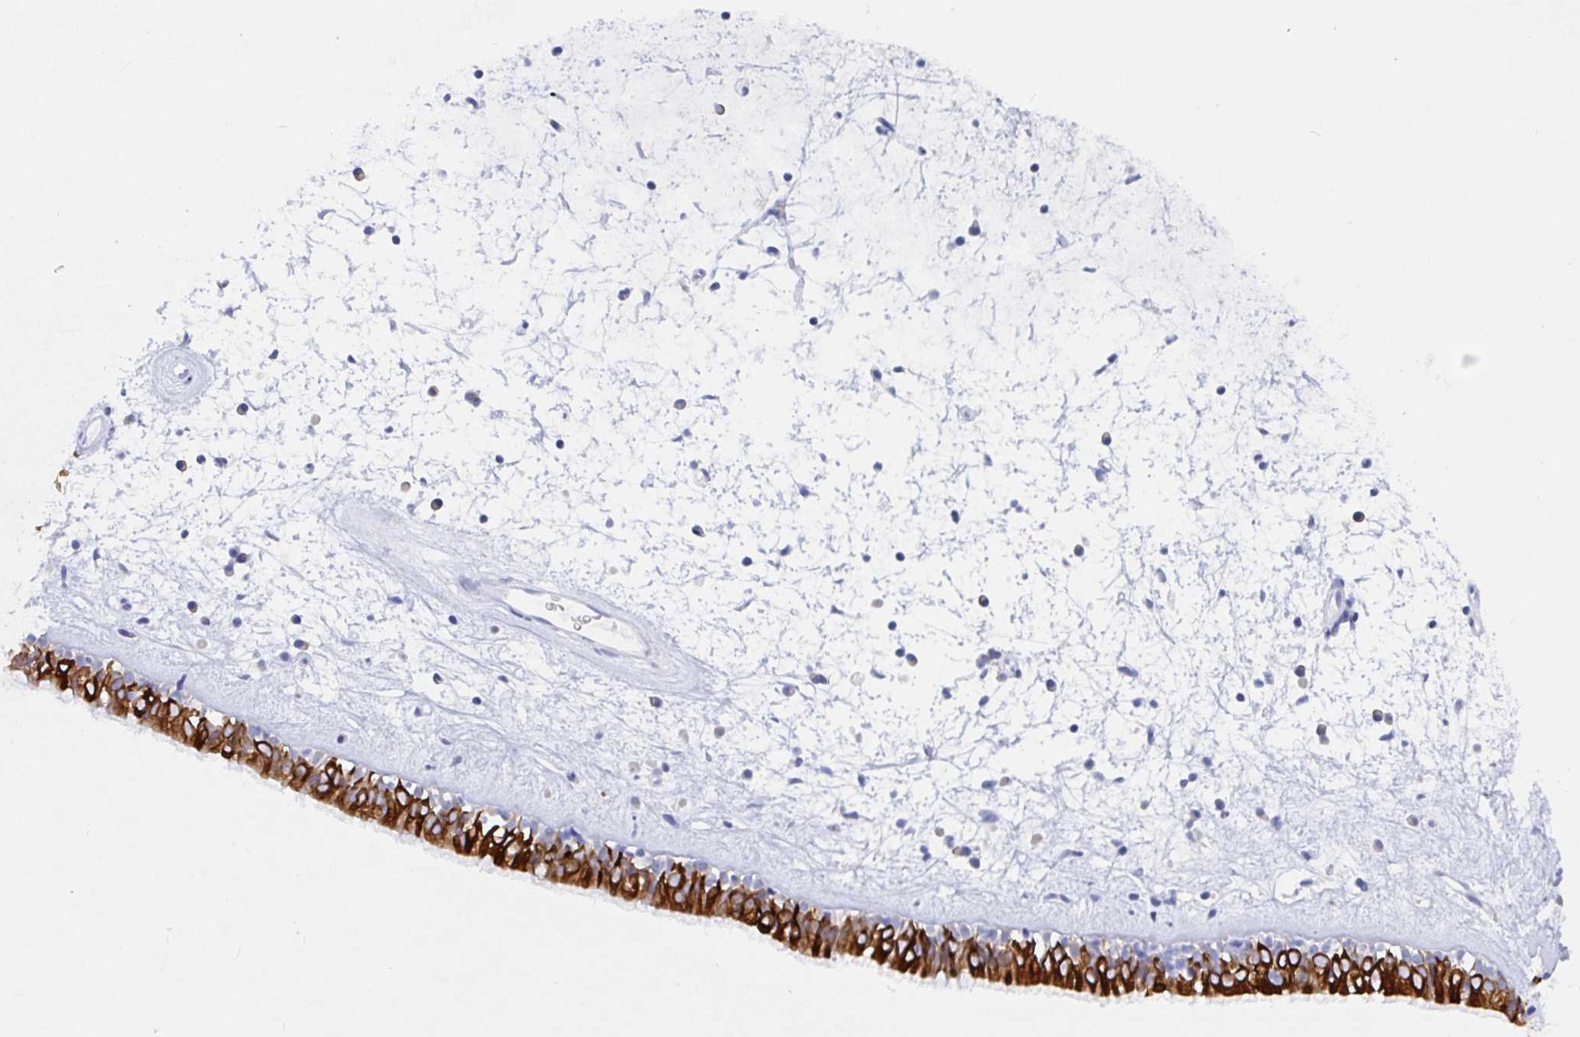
{"staining": {"intensity": "strong", "quantity": ">75%", "location": "cytoplasmic/membranous"}, "tissue": "nasopharynx", "cell_type": "Respiratory epithelial cells", "image_type": "normal", "snomed": [{"axis": "morphology", "description": "Normal tissue, NOS"}, {"axis": "topography", "description": "Nasopharynx"}], "caption": "A high amount of strong cytoplasmic/membranous positivity is identified in approximately >75% of respiratory epithelial cells in benign nasopharynx.", "gene": "CLDN8", "patient": {"sex": "male", "age": 24}}